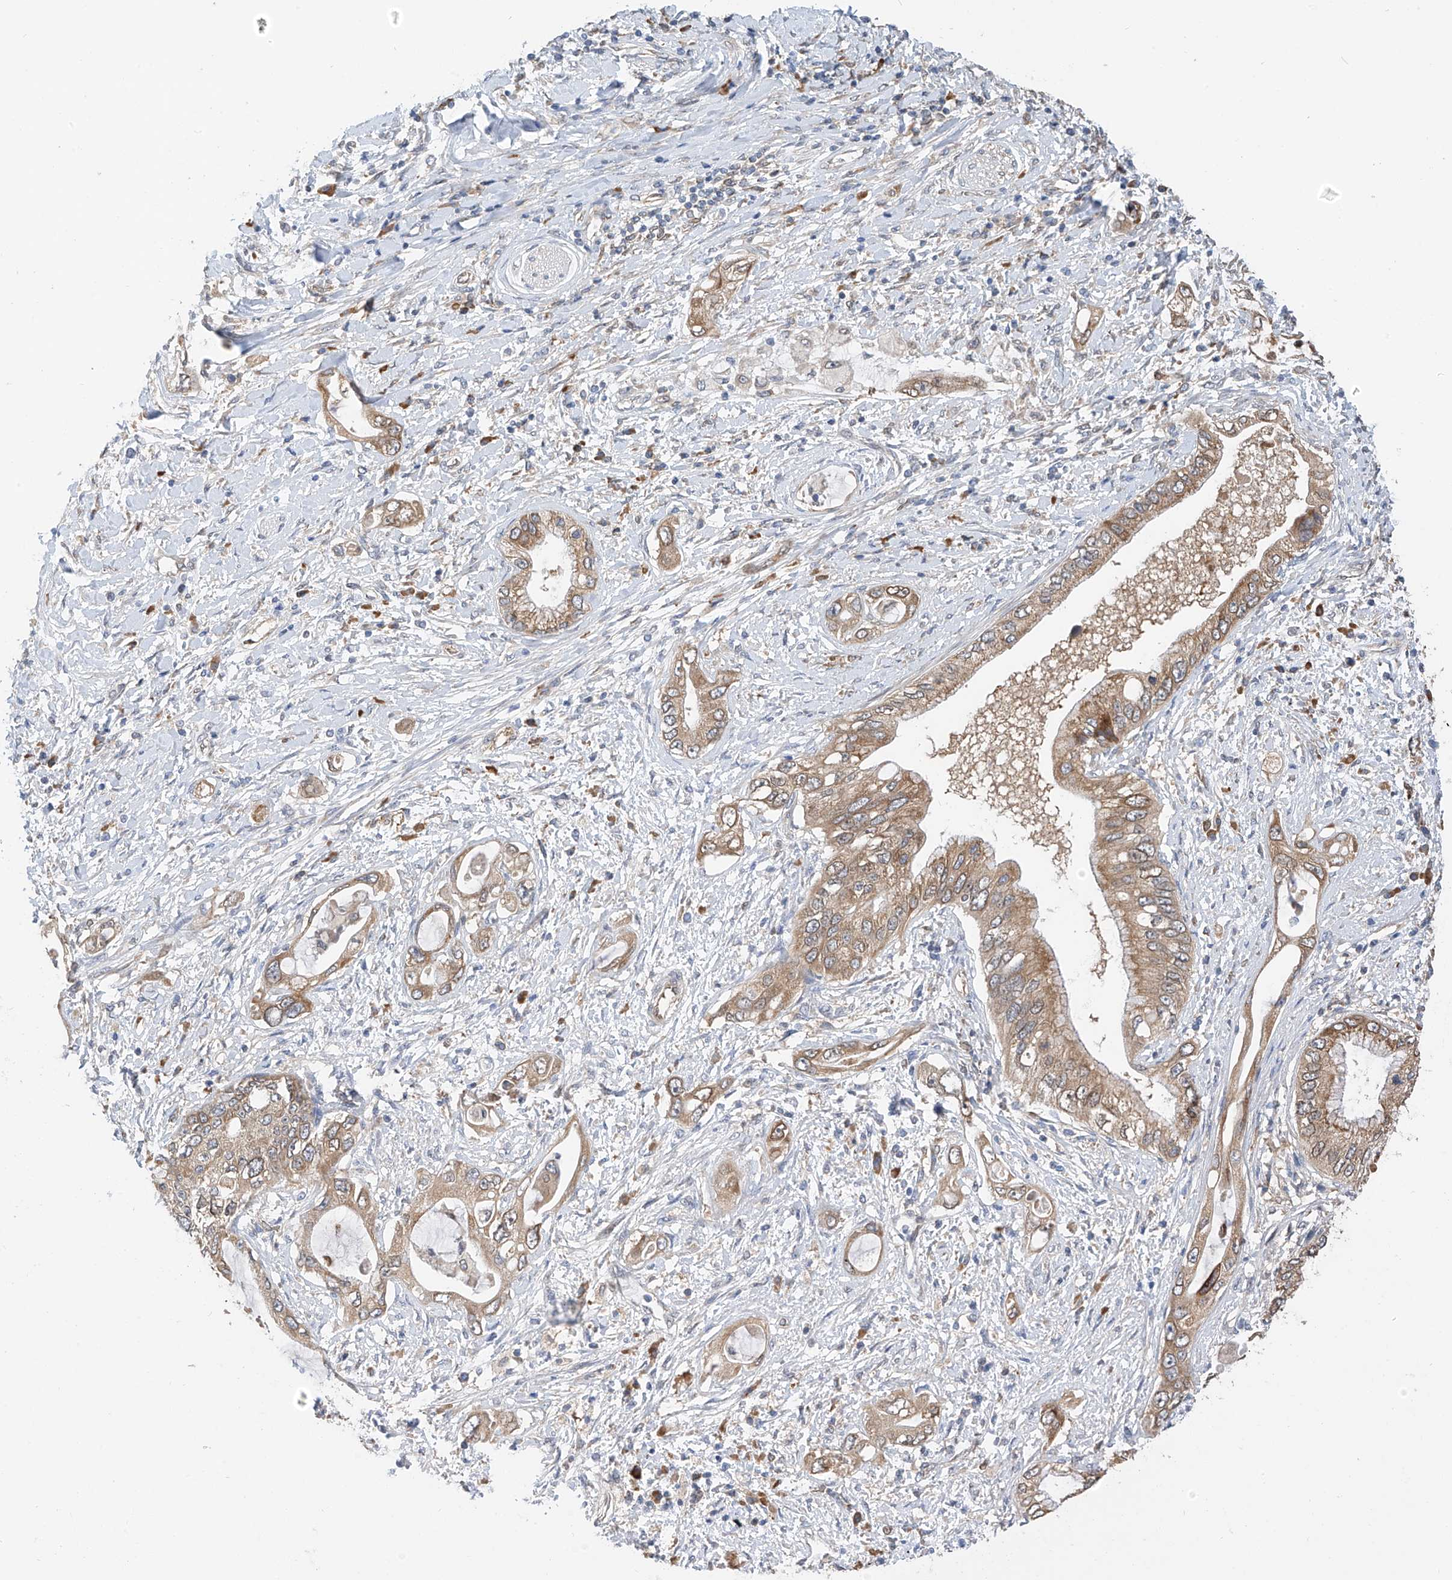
{"staining": {"intensity": "moderate", "quantity": ">75%", "location": "cytoplasmic/membranous"}, "tissue": "pancreatic cancer", "cell_type": "Tumor cells", "image_type": "cancer", "snomed": [{"axis": "morphology", "description": "Inflammation, NOS"}, {"axis": "morphology", "description": "Adenocarcinoma, NOS"}, {"axis": "topography", "description": "Pancreas"}], "caption": "Protein staining demonstrates moderate cytoplasmic/membranous expression in approximately >75% of tumor cells in pancreatic cancer.", "gene": "PPA2", "patient": {"sex": "female", "age": 56}}